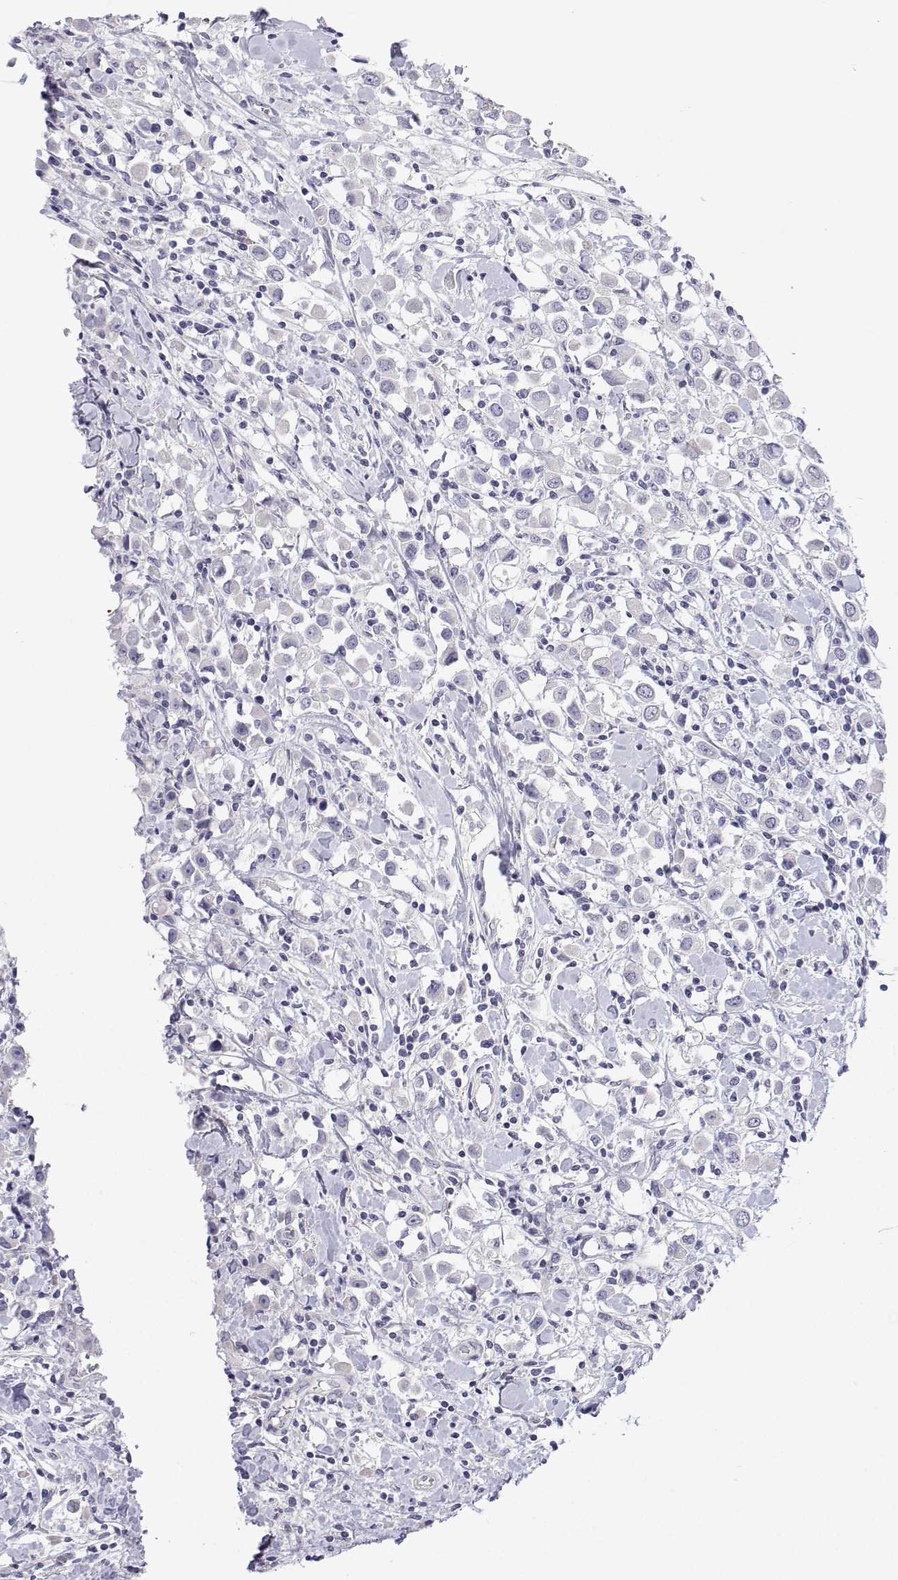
{"staining": {"intensity": "negative", "quantity": "none", "location": "none"}, "tissue": "breast cancer", "cell_type": "Tumor cells", "image_type": "cancer", "snomed": [{"axis": "morphology", "description": "Duct carcinoma"}, {"axis": "topography", "description": "Breast"}], "caption": "Tumor cells are negative for brown protein staining in breast cancer (invasive ductal carcinoma). (DAB (3,3'-diaminobenzidine) IHC, high magnification).", "gene": "ANKRD65", "patient": {"sex": "female", "age": 61}}